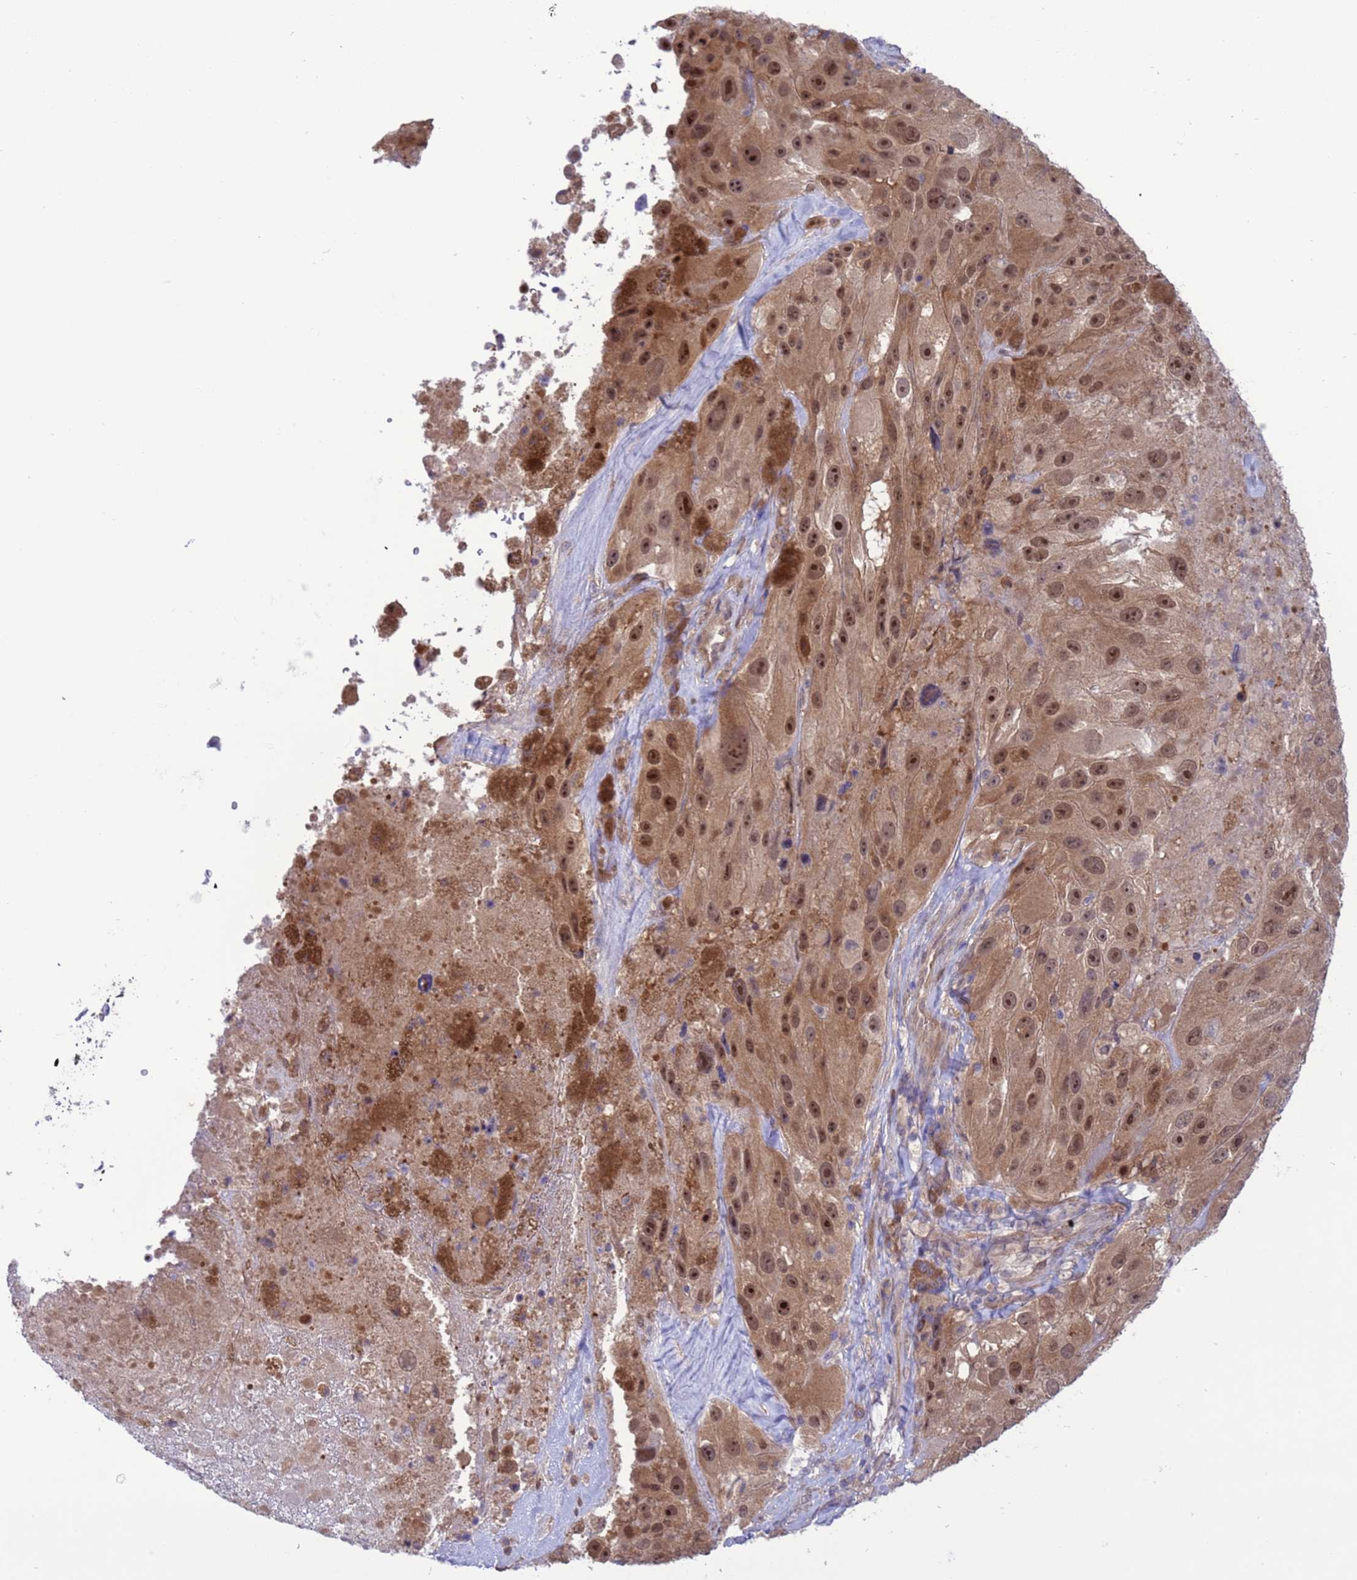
{"staining": {"intensity": "moderate", "quantity": ">75%", "location": "cytoplasmic/membranous,nuclear"}, "tissue": "melanoma", "cell_type": "Tumor cells", "image_type": "cancer", "snomed": [{"axis": "morphology", "description": "Malignant melanoma, Metastatic site"}, {"axis": "topography", "description": "Lymph node"}], "caption": "This image exhibits melanoma stained with immunohistochemistry to label a protein in brown. The cytoplasmic/membranous and nuclear of tumor cells show moderate positivity for the protein. Nuclei are counter-stained blue.", "gene": "ZNF461", "patient": {"sex": "male", "age": 62}}